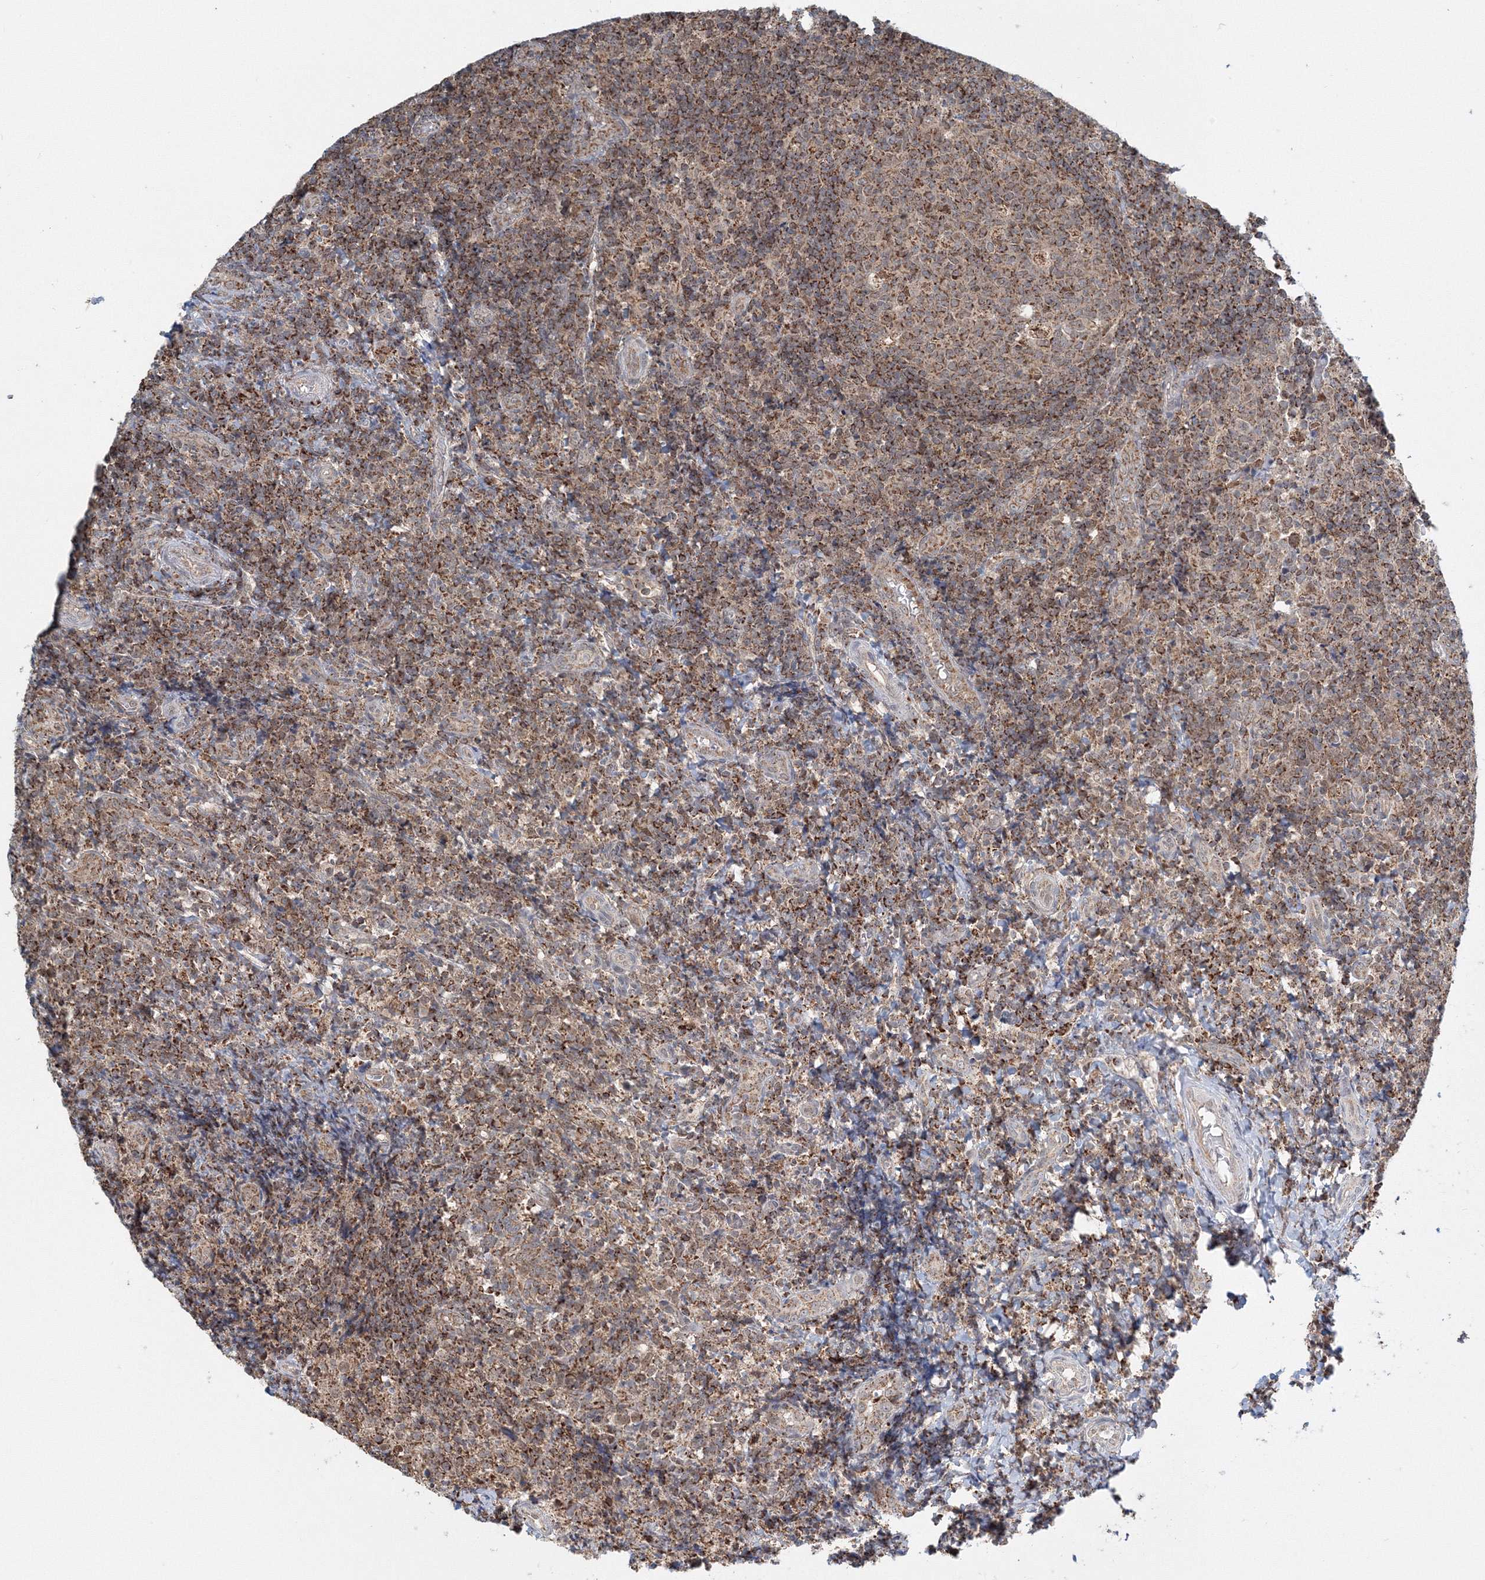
{"staining": {"intensity": "moderate", "quantity": ">75%", "location": "cytoplasmic/membranous"}, "tissue": "tonsil", "cell_type": "Germinal center cells", "image_type": "normal", "snomed": [{"axis": "morphology", "description": "Normal tissue, NOS"}, {"axis": "topography", "description": "Tonsil"}], "caption": "Protein expression by IHC demonstrates moderate cytoplasmic/membranous positivity in approximately >75% of germinal center cells in unremarkable tonsil. (brown staining indicates protein expression, while blue staining denotes nuclei).", "gene": "PSMD6", "patient": {"sex": "female", "age": 19}}